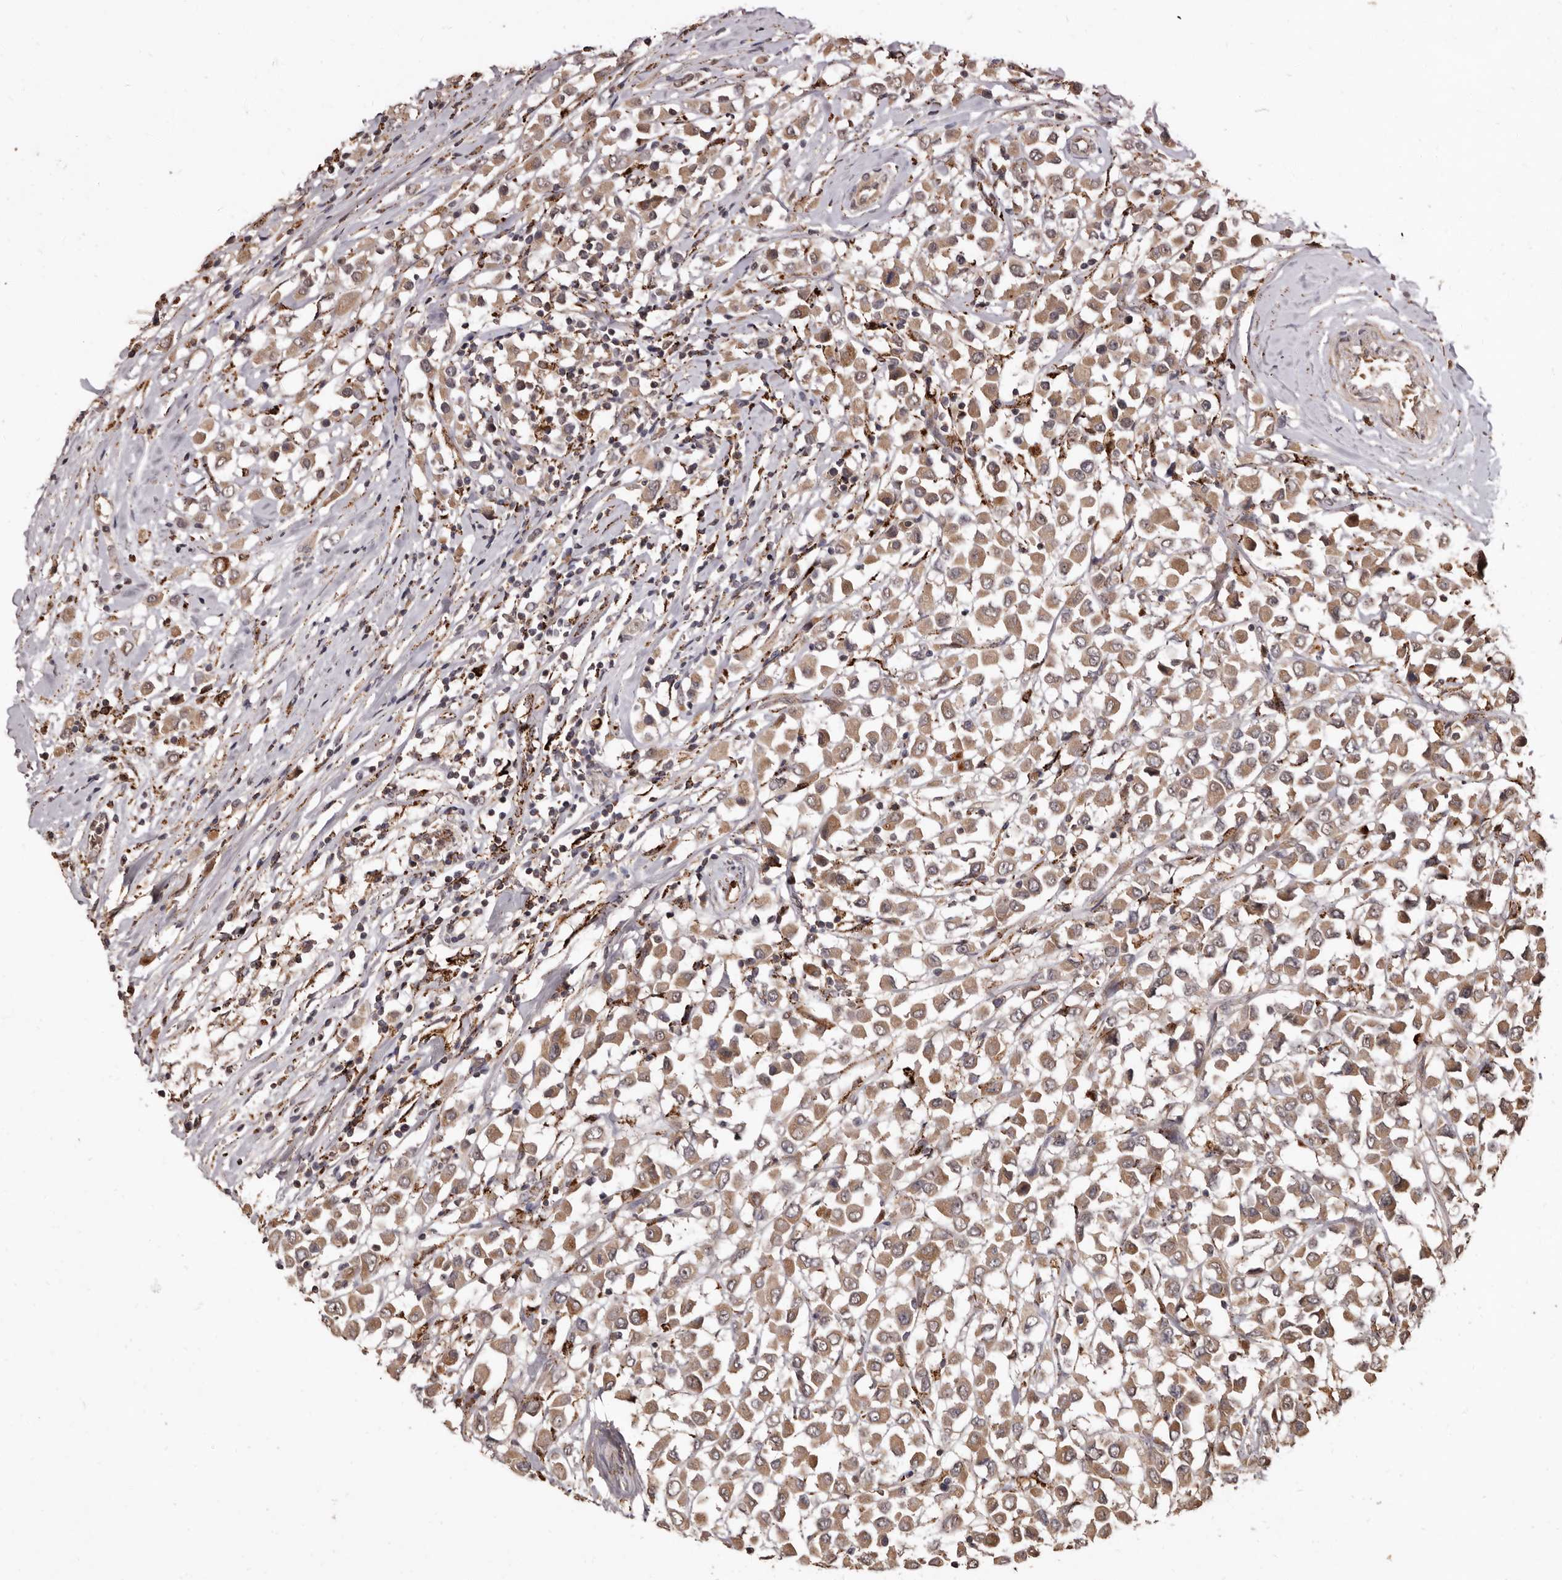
{"staining": {"intensity": "moderate", "quantity": ">75%", "location": "cytoplasmic/membranous"}, "tissue": "breast cancer", "cell_type": "Tumor cells", "image_type": "cancer", "snomed": [{"axis": "morphology", "description": "Duct carcinoma"}, {"axis": "topography", "description": "Breast"}], "caption": "This is a histology image of IHC staining of breast cancer, which shows moderate positivity in the cytoplasmic/membranous of tumor cells.", "gene": "AKAP7", "patient": {"sex": "female", "age": 61}}